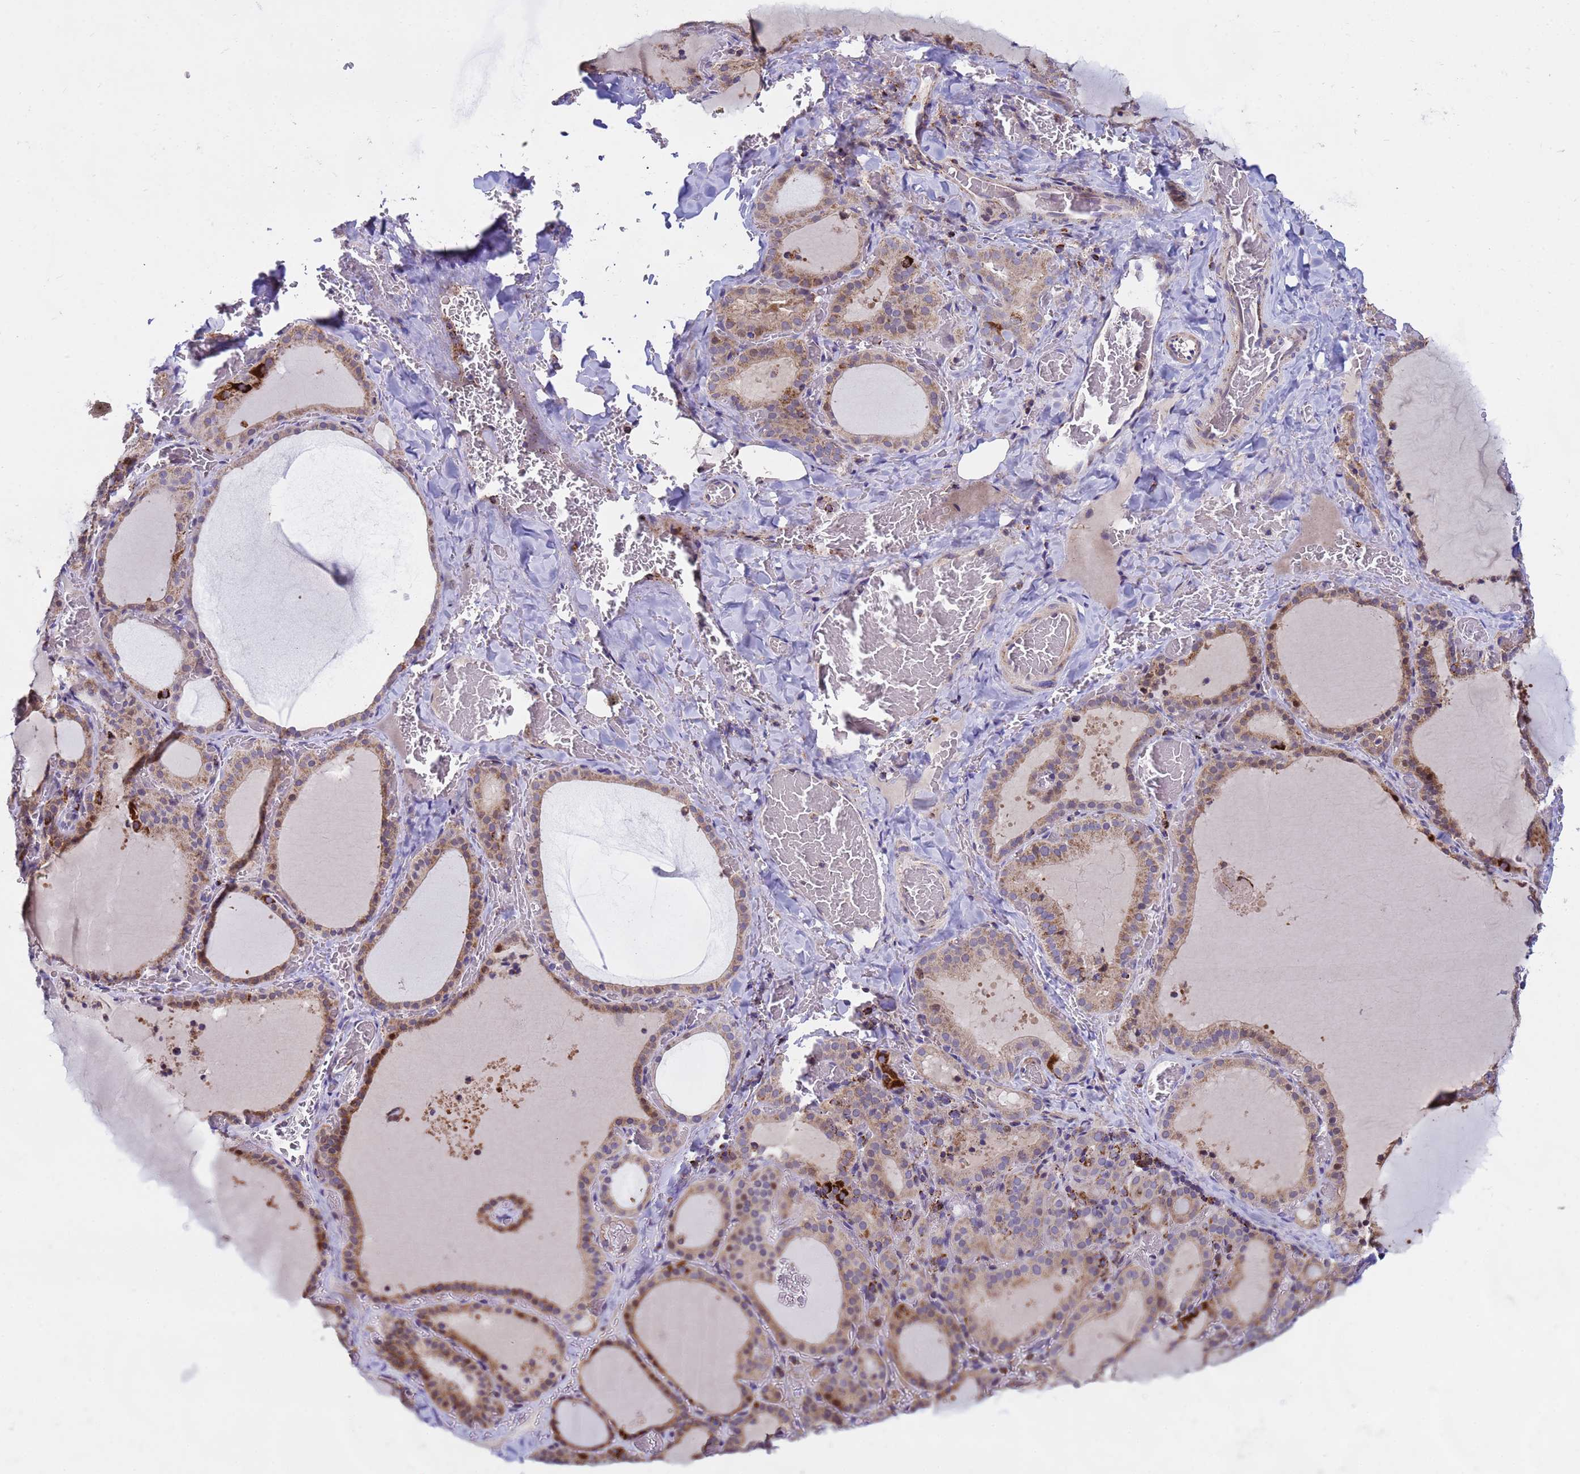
{"staining": {"intensity": "moderate", "quantity": ">75%", "location": "cytoplasmic/membranous,nuclear"}, "tissue": "thyroid gland", "cell_type": "Glandular cells", "image_type": "normal", "snomed": [{"axis": "morphology", "description": "Normal tissue, NOS"}, {"axis": "topography", "description": "Thyroid gland"}], "caption": "This is an image of IHC staining of normal thyroid gland, which shows moderate positivity in the cytoplasmic/membranous,nuclear of glandular cells.", "gene": "TUBGCP3", "patient": {"sex": "female", "age": 39}}